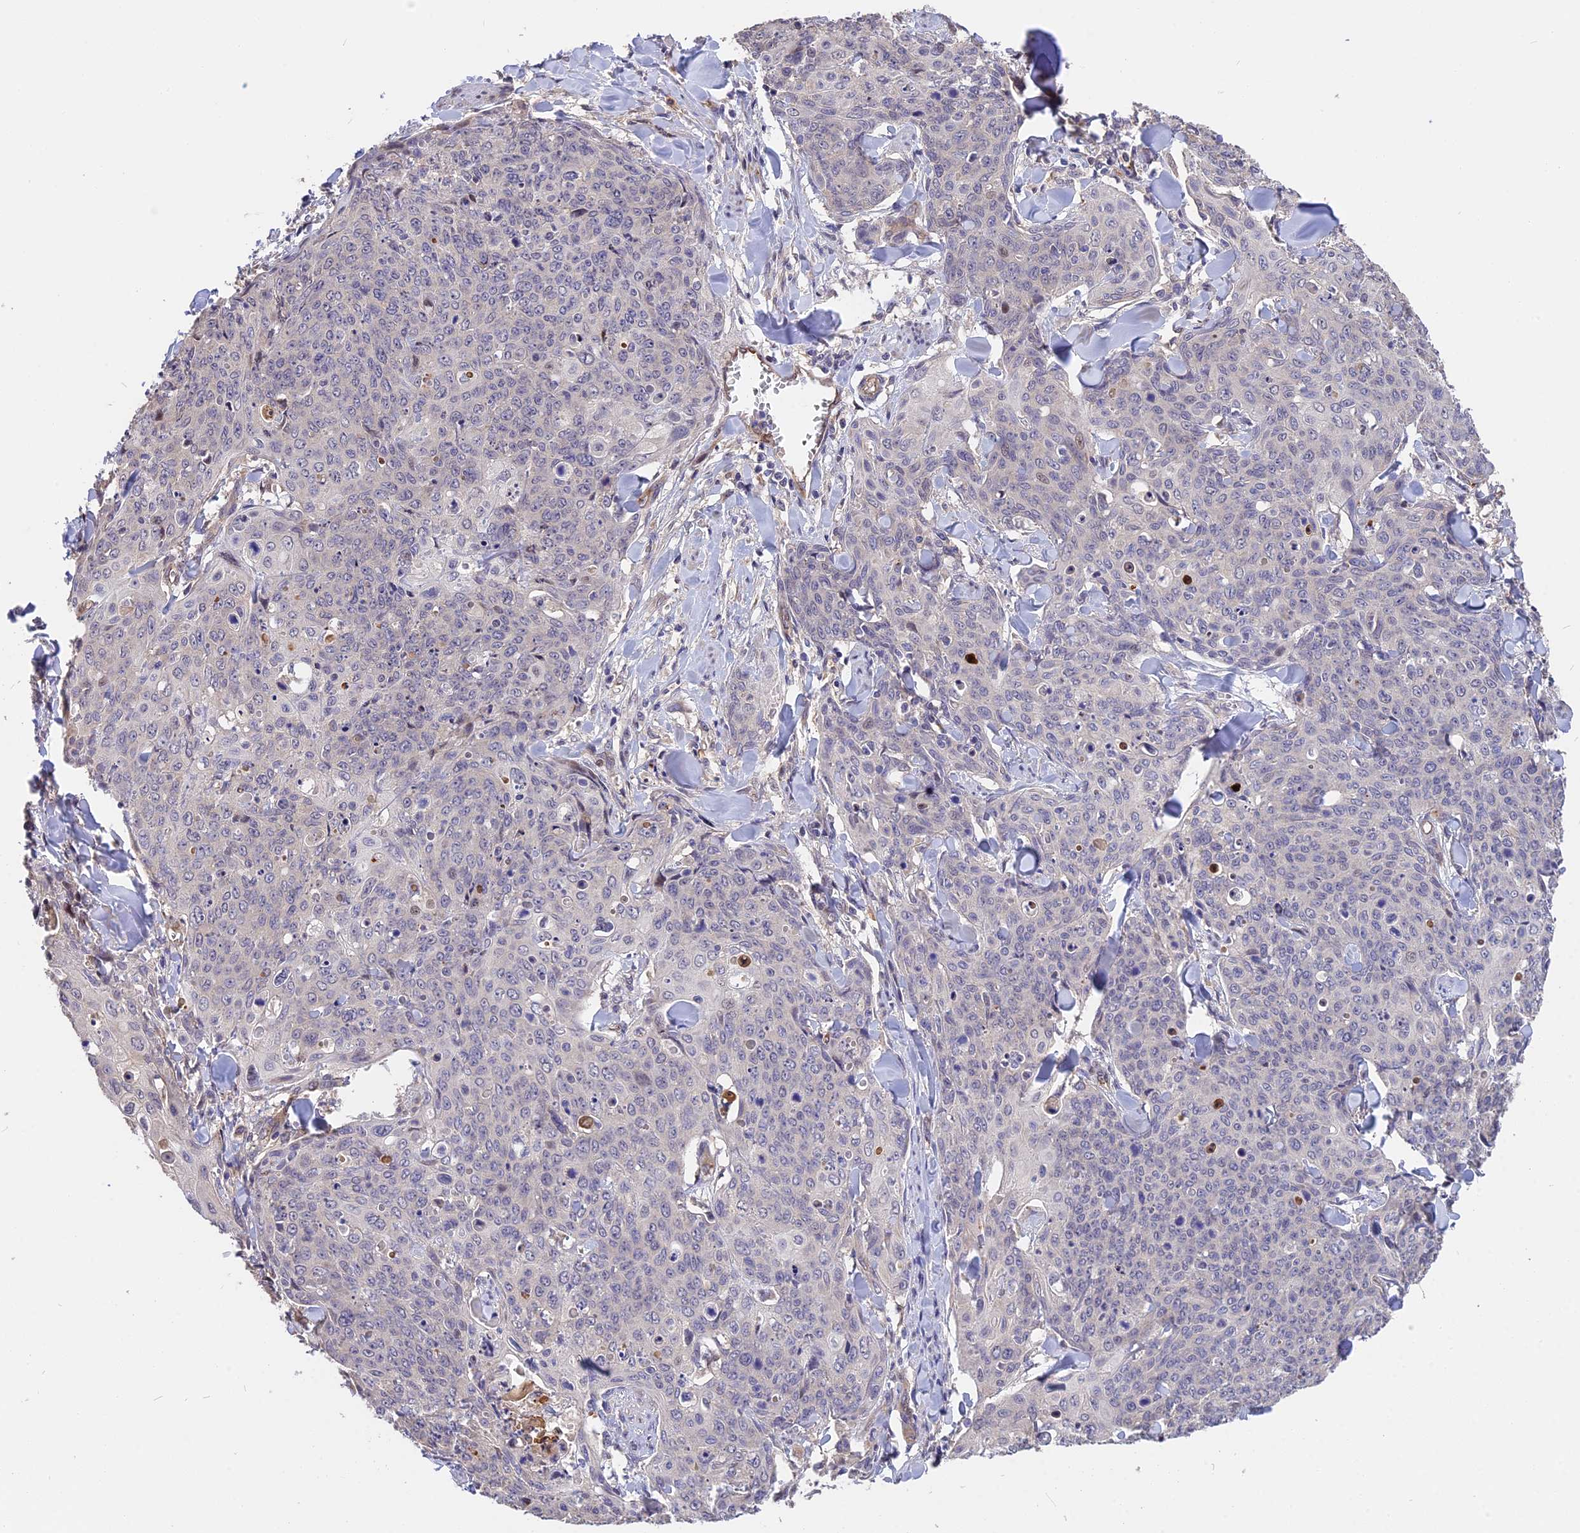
{"staining": {"intensity": "negative", "quantity": "none", "location": "none"}, "tissue": "skin cancer", "cell_type": "Tumor cells", "image_type": "cancer", "snomed": [{"axis": "morphology", "description": "Squamous cell carcinoma, NOS"}, {"axis": "topography", "description": "Skin"}, {"axis": "topography", "description": "Vulva"}], "caption": "Immunohistochemical staining of human skin cancer (squamous cell carcinoma) demonstrates no significant expression in tumor cells. Brightfield microscopy of immunohistochemistry (IHC) stained with DAB (3,3'-diaminobenzidine) (brown) and hematoxylin (blue), captured at high magnification.", "gene": "MFSD2A", "patient": {"sex": "female", "age": 85}}